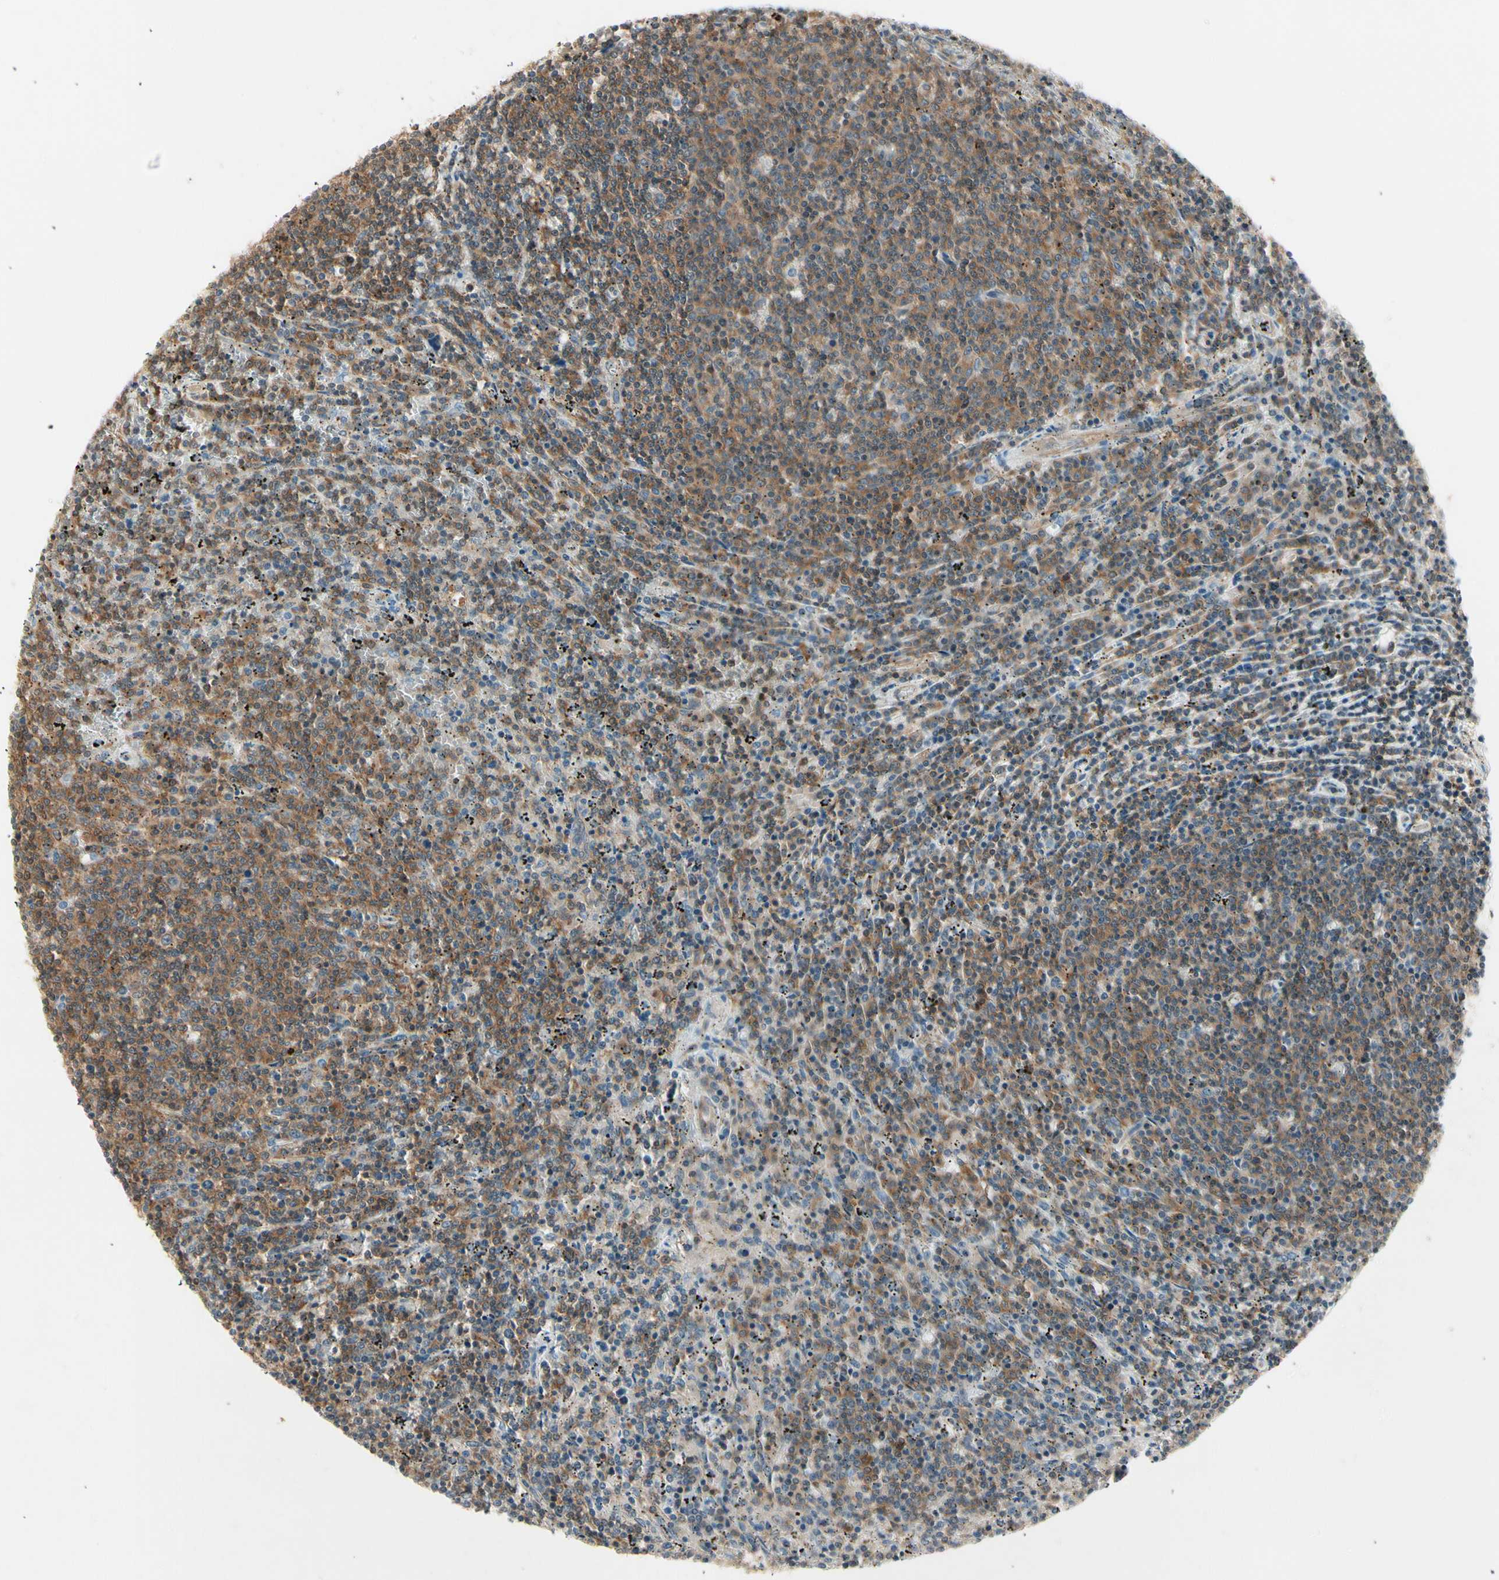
{"staining": {"intensity": "moderate", "quantity": ">75%", "location": "cytoplasmic/membranous"}, "tissue": "lymphoma", "cell_type": "Tumor cells", "image_type": "cancer", "snomed": [{"axis": "morphology", "description": "Malignant lymphoma, non-Hodgkin's type, Low grade"}, {"axis": "topography", "description": "Spleen"}], "caption": "IHC (DAB (3,3'-diaminobenzidine)) staining of human malignant lymphoma, non-Hodgkin's type (low-grade) displays moderate cytoplasmic/membranous protein positivity in about >75% of tumor cells. The staining was performed using DAB to visualize the protein expression in brown, while the nuclei were stained in blue with hematoxylin (Magnification: 20x).", "gene": "OXSR1", "patient": {"sex": "female", "age": 50}}